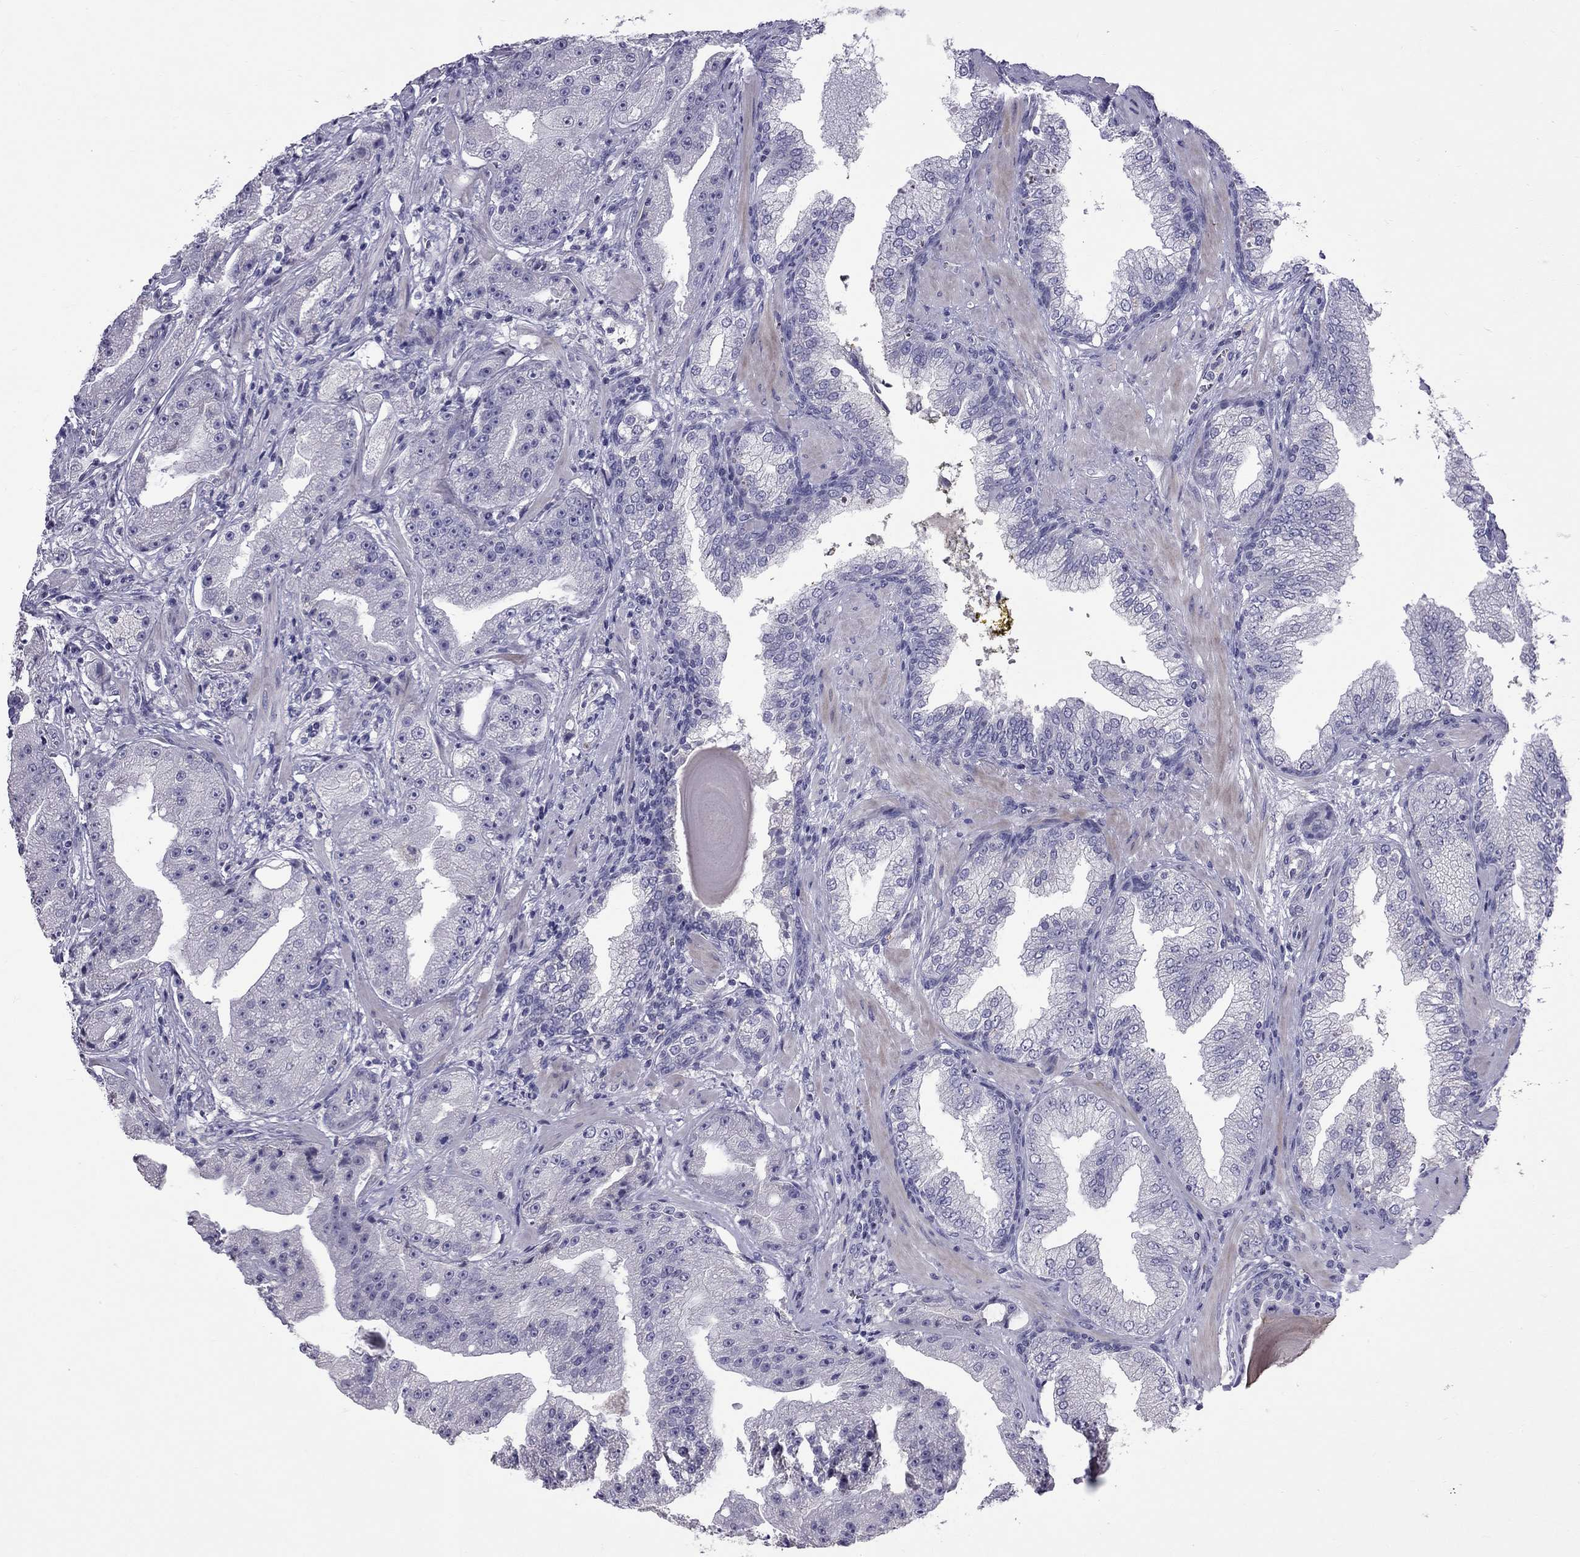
{"staining": {"intensity": "negative", "quantity": "none", "location": "none"}, "tissue": "prostate cancer", "cell_type": "Tumor cells", "image_type": "cancer", "snomed": [{"axis": "morphology", "description": "Adenocarcinoma, Low grade"}, {"axis": "topography", "description": "Prostate"}], "caption": "A micrograph of human prostate cancer (low-grade adenocarcinoma) is negative for staining in tumor cells.", "gene": "CFAP91", "patient": {"sex": "male", "age": 62}}